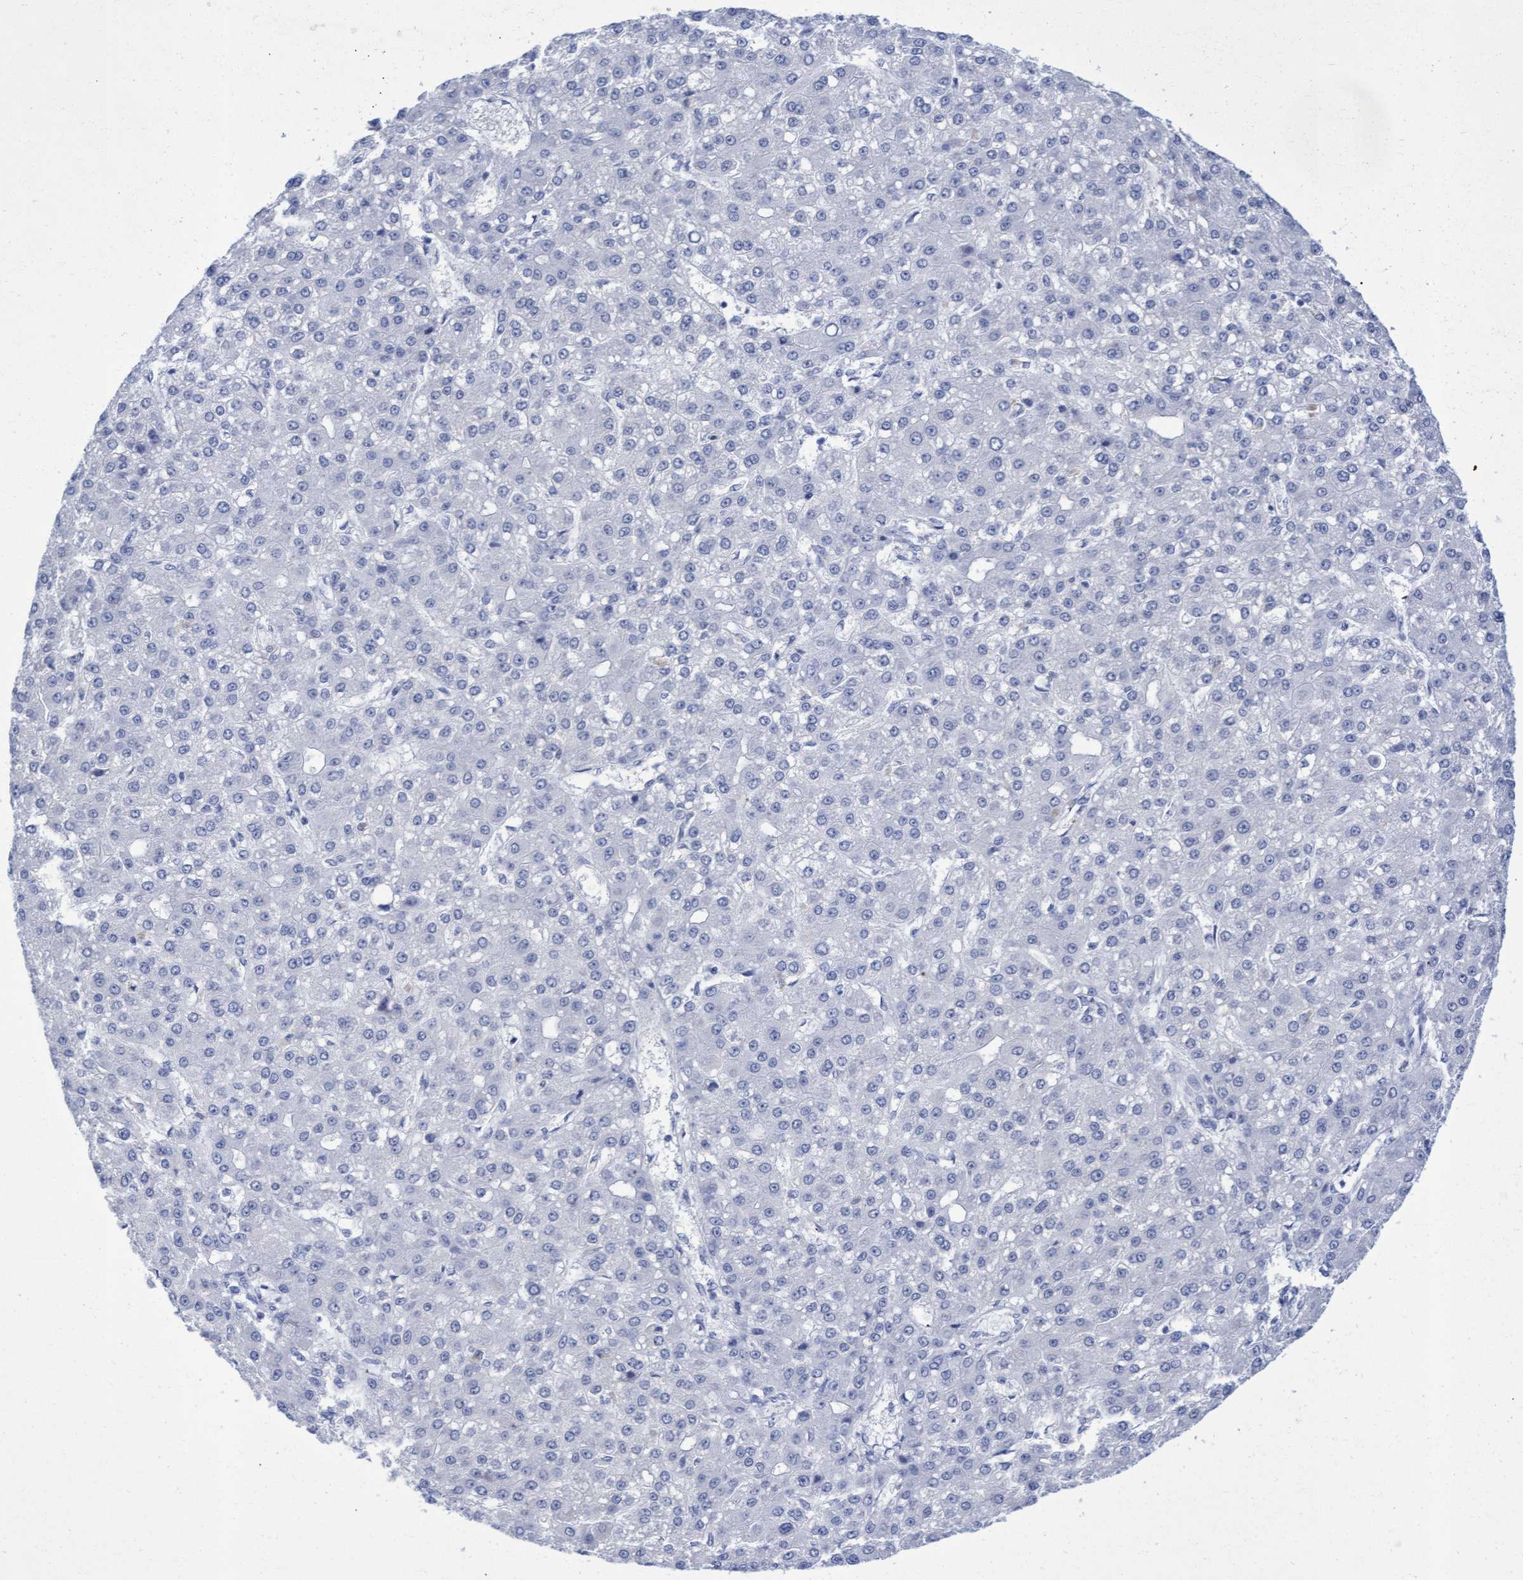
{"staining": {"intensity": "negative", "quantity": "none", "location": "none"}, "tissue": "liver cancer", "cell_type": "Tumor cells", "image_type": "cancer", "snomed": [{"axis": "morphology", "description": "Carcinoma, Hepatocellular, NOS"}, {"axis": "topography", "description": "Liver"}], "caption": "This micrograph is of liver cancer (hepatocellular carcinoma) stained with immunohistochemistry to label a protein in brown with the nuclei are counter-stained blue. There is no positivity in tumor cells.", "gene": "INSL6", "patient": {"sex": "male", "age": 67}}